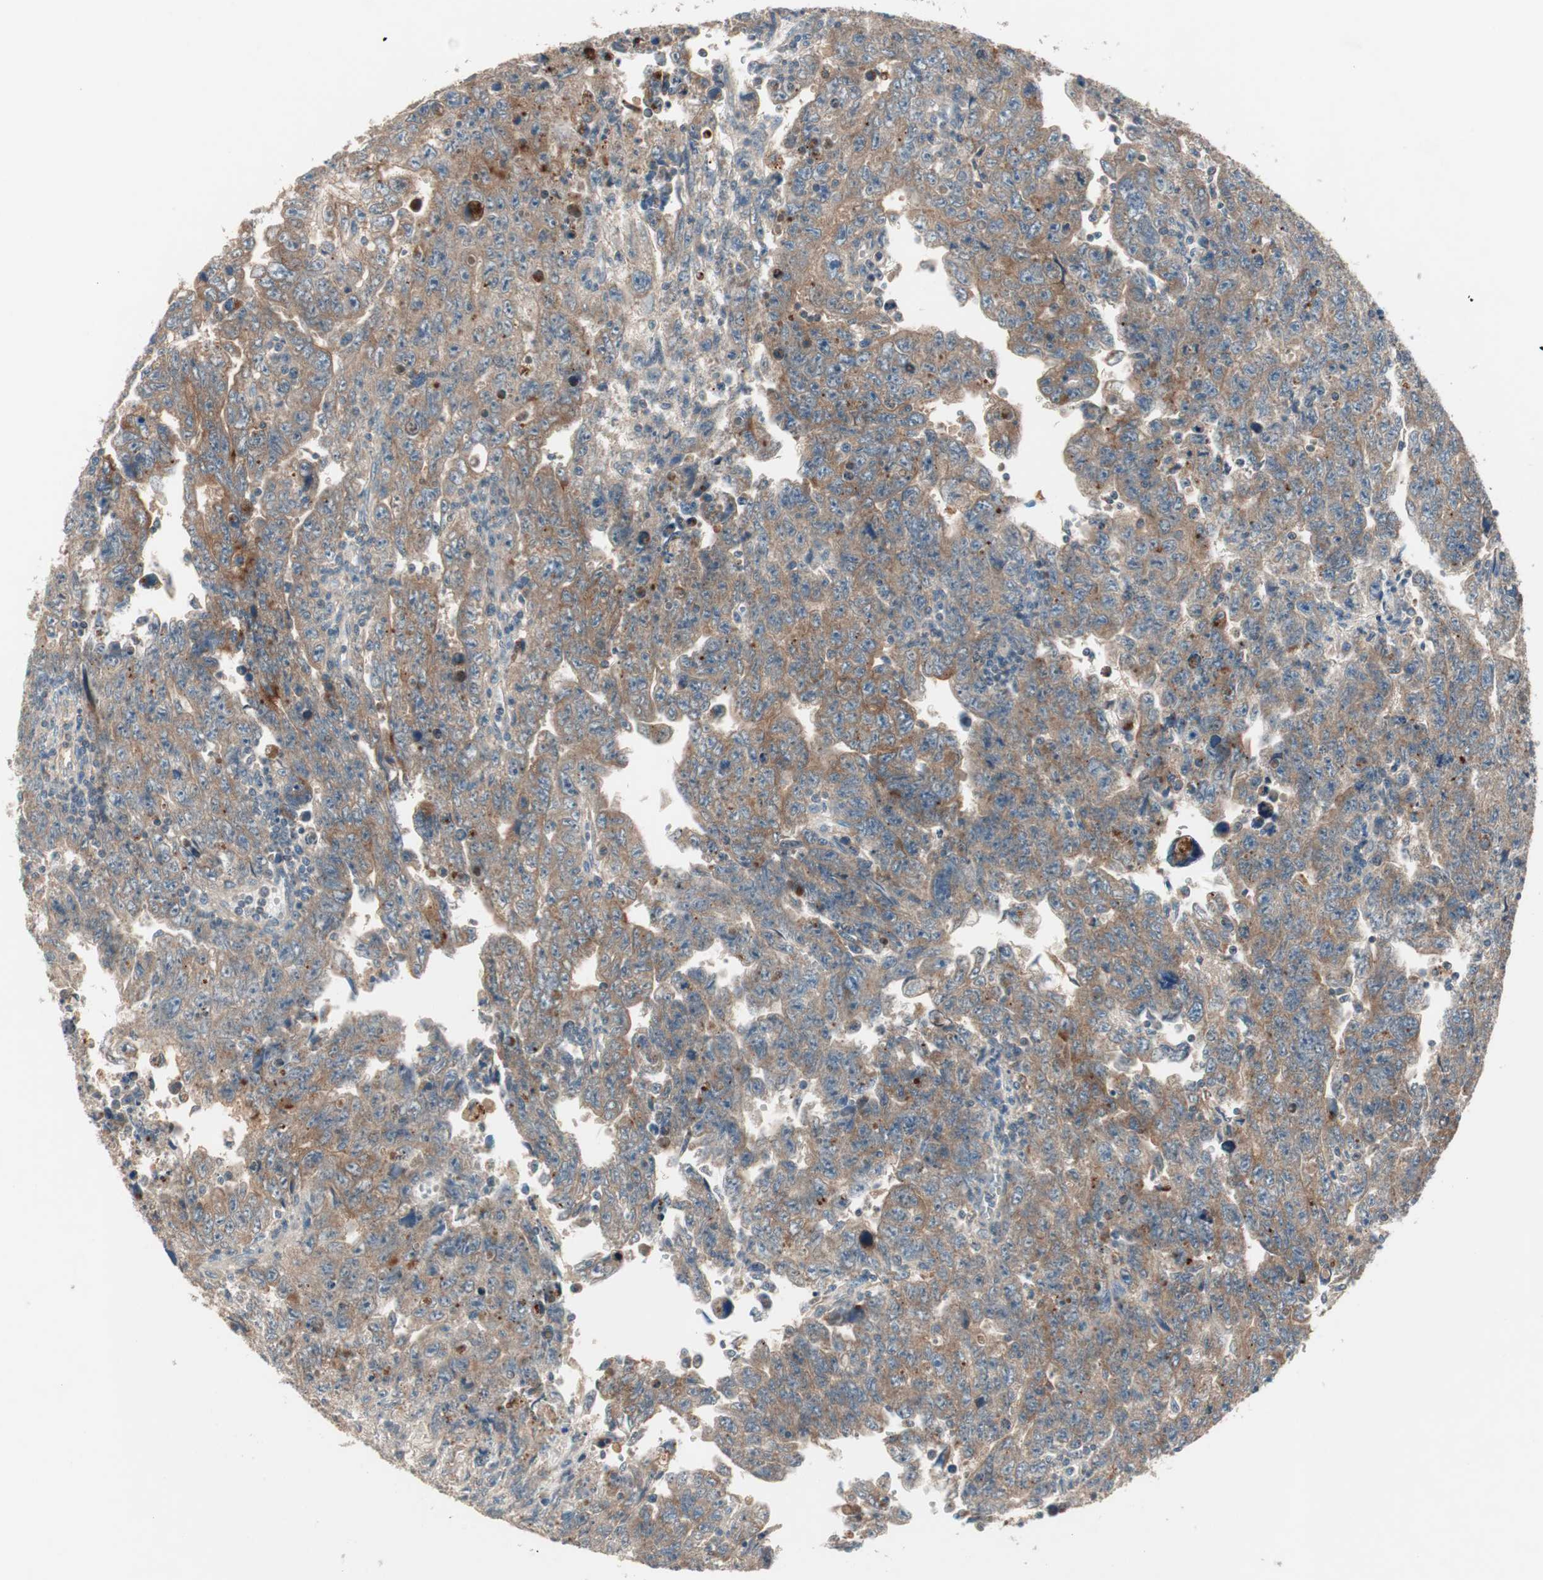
{"staining": {"intensity": "moderate", "quantity": ">75%", "location": "cytoplasmic/membranous"}, "tissue": "testis cancer", "cell_type": "Tumor cells", "image_type": "cancer", "snomed": [{"axis": "morphology", "description": "Carcinoma, Embryonal, NOS"}, {"axis": "topography", "description": "Testis"}], "caption": "Embryonal carcinoma (testis) stained for a protein reveals moderate cytoplasmic/membranous positivity in tumor cells. (DAB (3,3'-diaminobenzidine) = brown stain, brightfield microscopy at high magnification).", "gene": "HPN", "patient": {"sex": "male", "age": 28}}